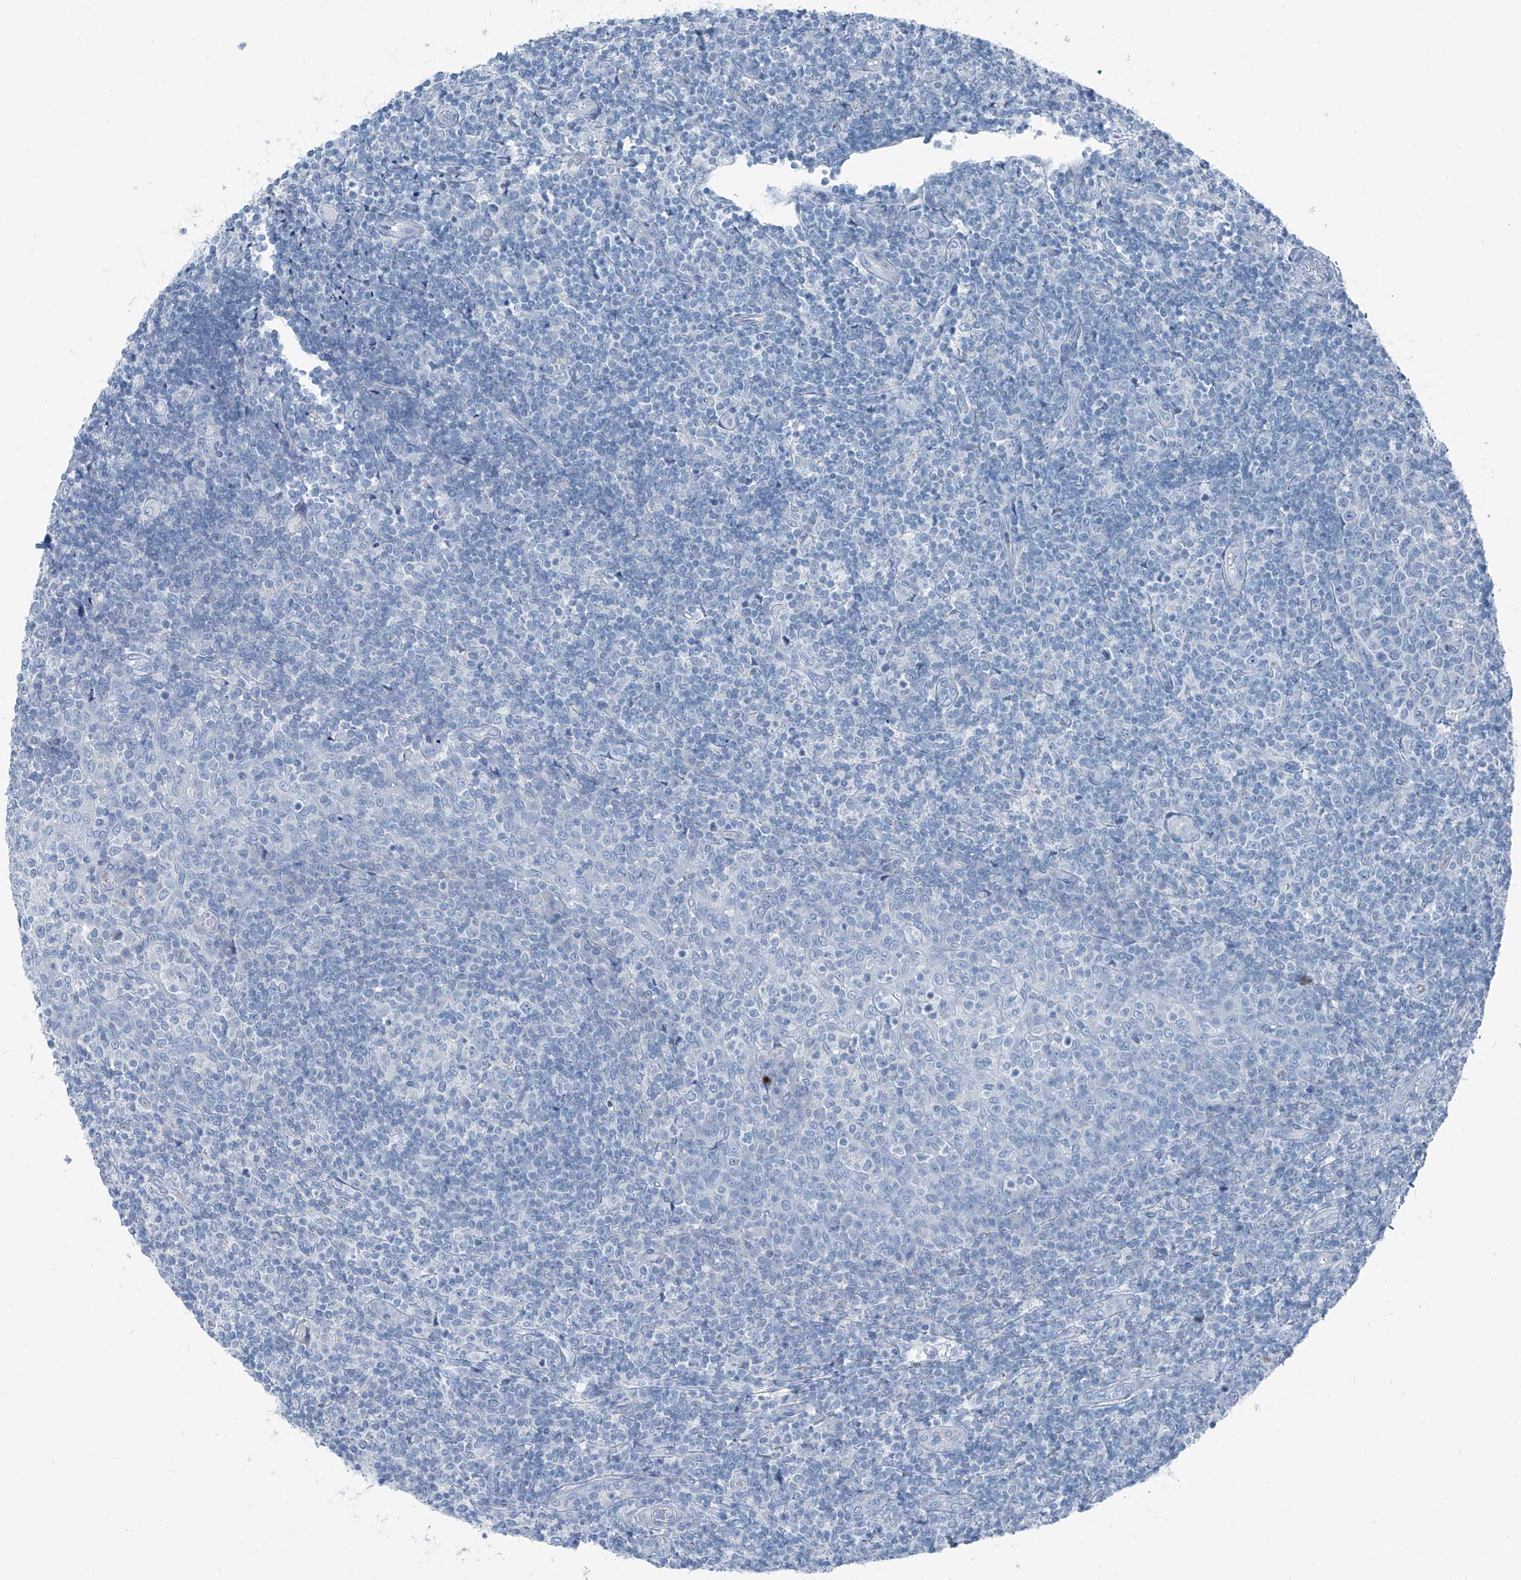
{"staining": {"intensity": "negative", "quantity": "none", "location": "none"}, "tissue": "tonsil", "cell_type": "Germinal center cells", "image_type": "normal", "snomed": [{"axis": "morphology", "description": "Normal tissue, NOS"}, {"axis": "topography", "description": "Tonsil"}], "caption": "High power microscopy photomicrograph of an IHC histopathology image of normal tonsil, revealing no significant staining in germinal center cells.", "gene": "RGN", "patient": {"sex": "female", "age": 19}}